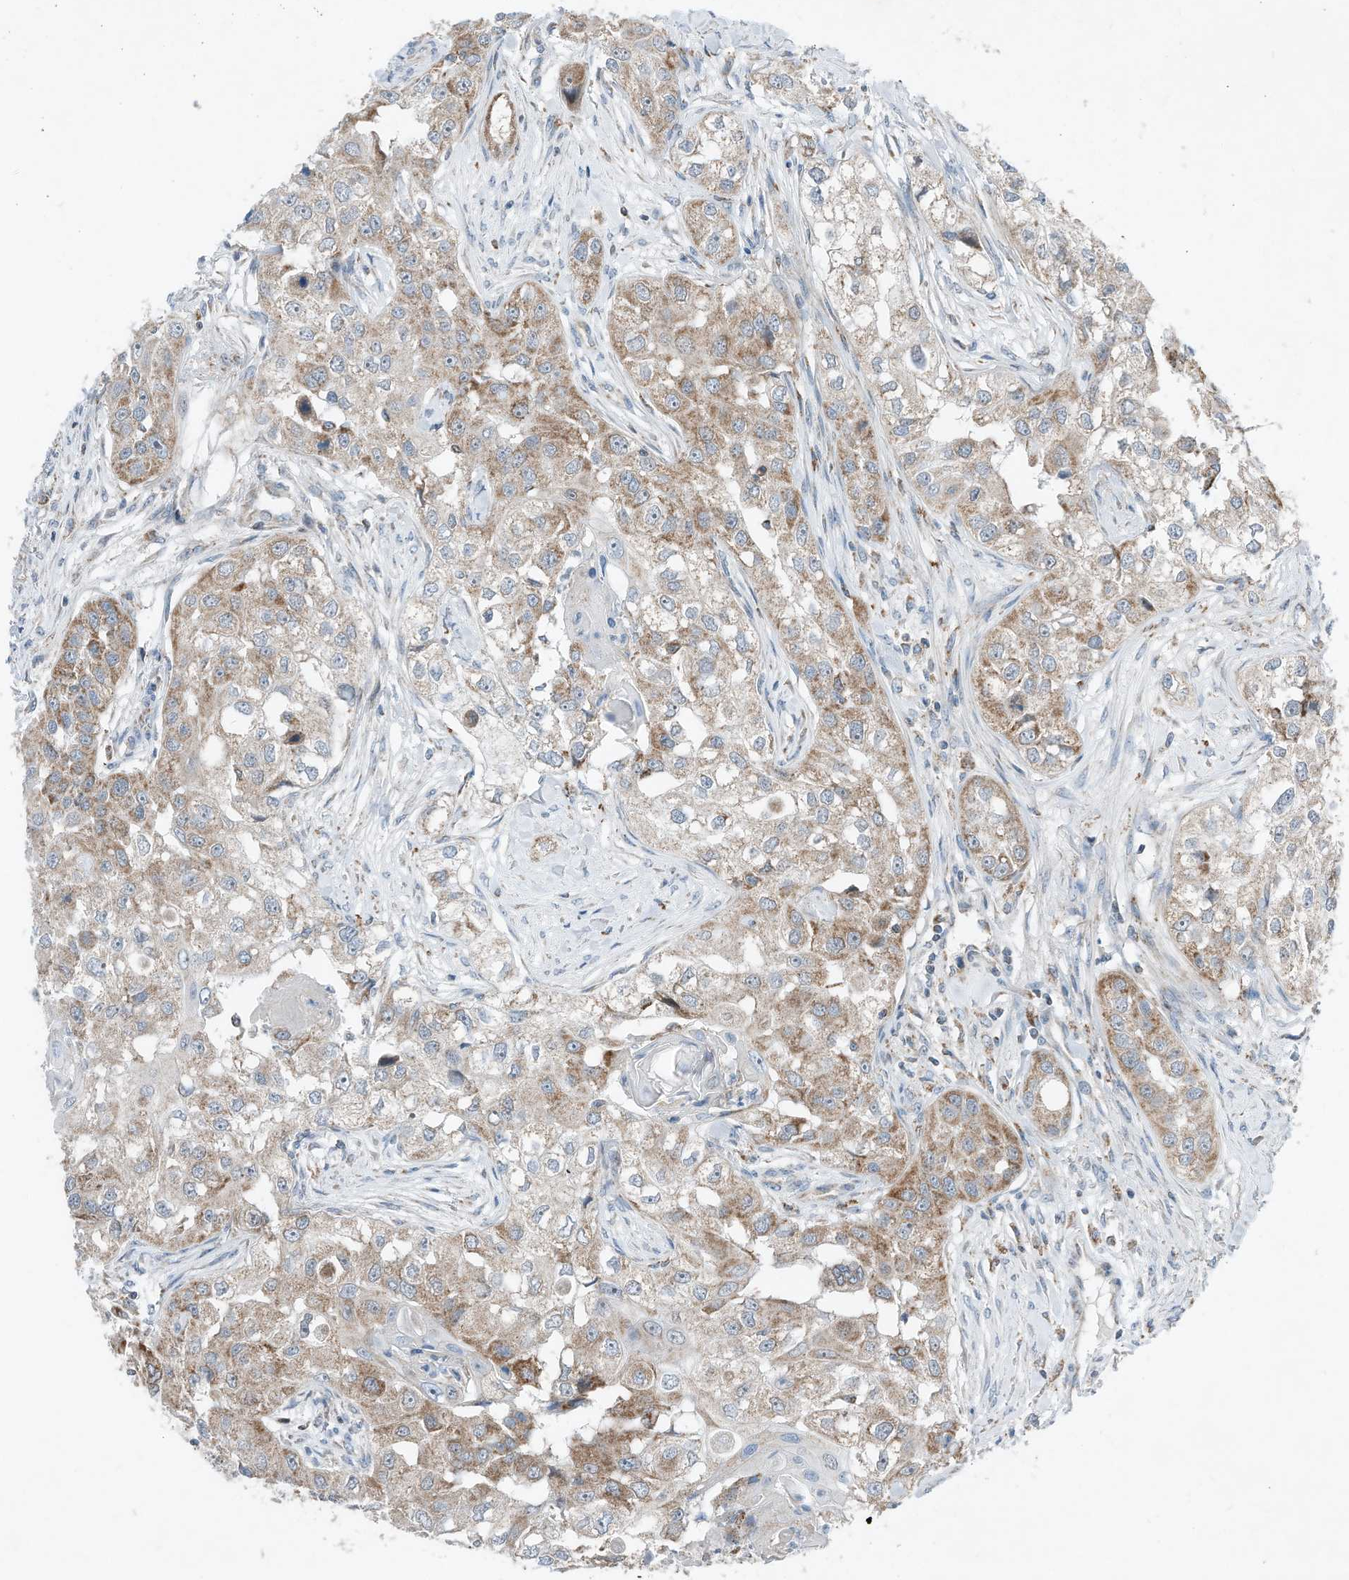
{"staining": {"intensity": "moderate", "quantity": ">75%", "location": "cytoplasmic/membranous"}, "tissue": "head and neck cancer", "cell_type": "Tumor cells", "image_type": "cancer", "snomed": [{"axis": "morphology", "description": "Normal tissue, NOS"}, {"axis": "morphology", "description": "Squamous cell carcinoma, NOS"}, {"axis": "topography", "description": "Skeletal muscle"}, {"axis": "topography", "description": "Head-Neck"}], "caption": "The histopathology image displays immunohistochemical staining of head and neck cancer. There is moderate cytoplasmic/membranous positivity is present in about >75% of tumor cells.", "gene": "RMND1", "patient": {"sex": "male", "age": 51}}